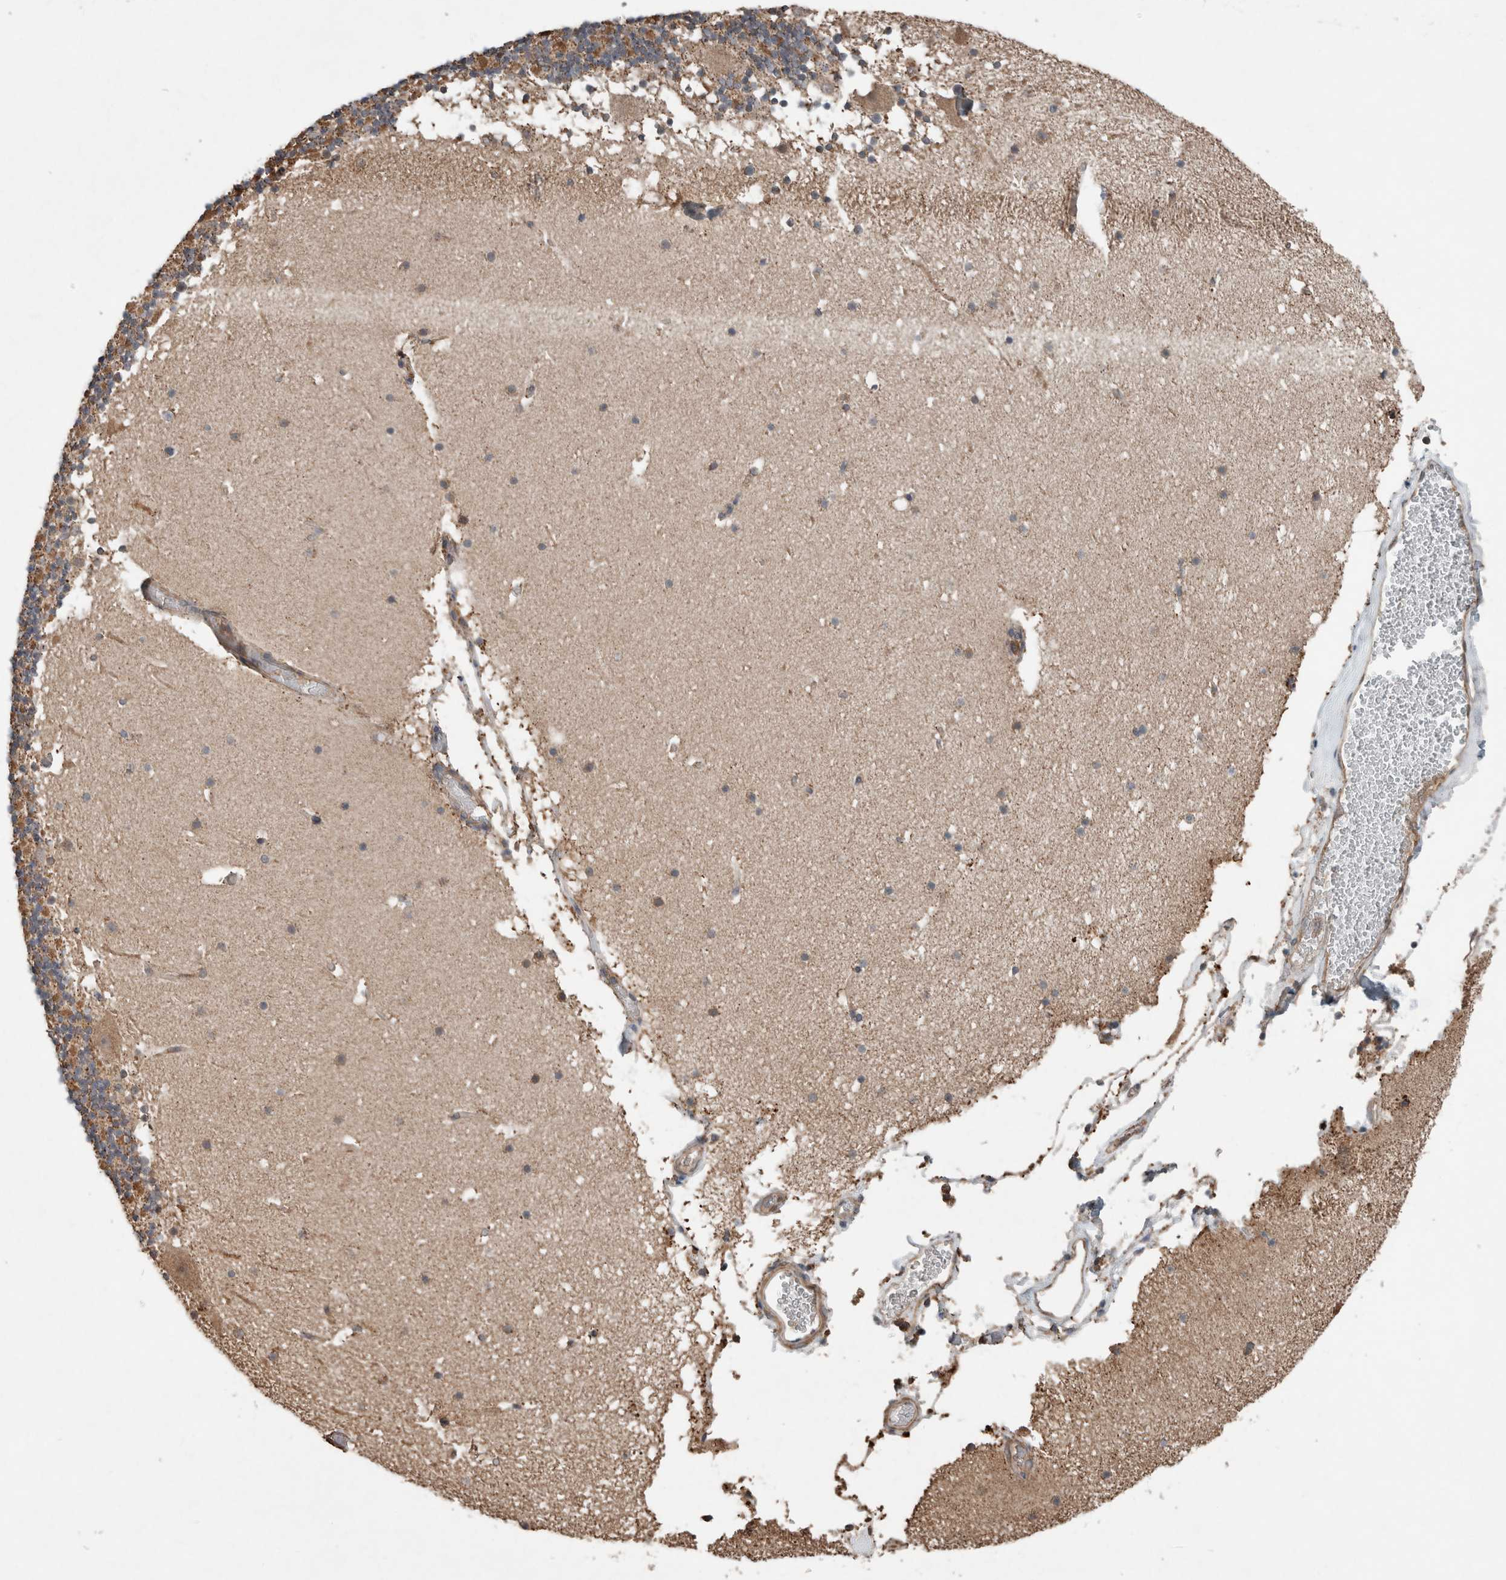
{"staining": {"intensity": "weak", "quantity": "<25%", "location": "cytoplasmic/membranous"}, "tissue": "cerebellum", "cell_type": "Cells in granular layer", "image_type": "normal", "snomed": [{"axis": "morphology", "description": "Normal tissue, NOS"}, {"axis": "topography", "description": "Cerebellum"}], "caption": "This is a photomicrograph of immunohistochemistry (IHC) staining of benign cerebellum, which shows no staining in cells in granular layer.", "gene": "KLK14", "patient": {"sex": "male", "age": 57}}